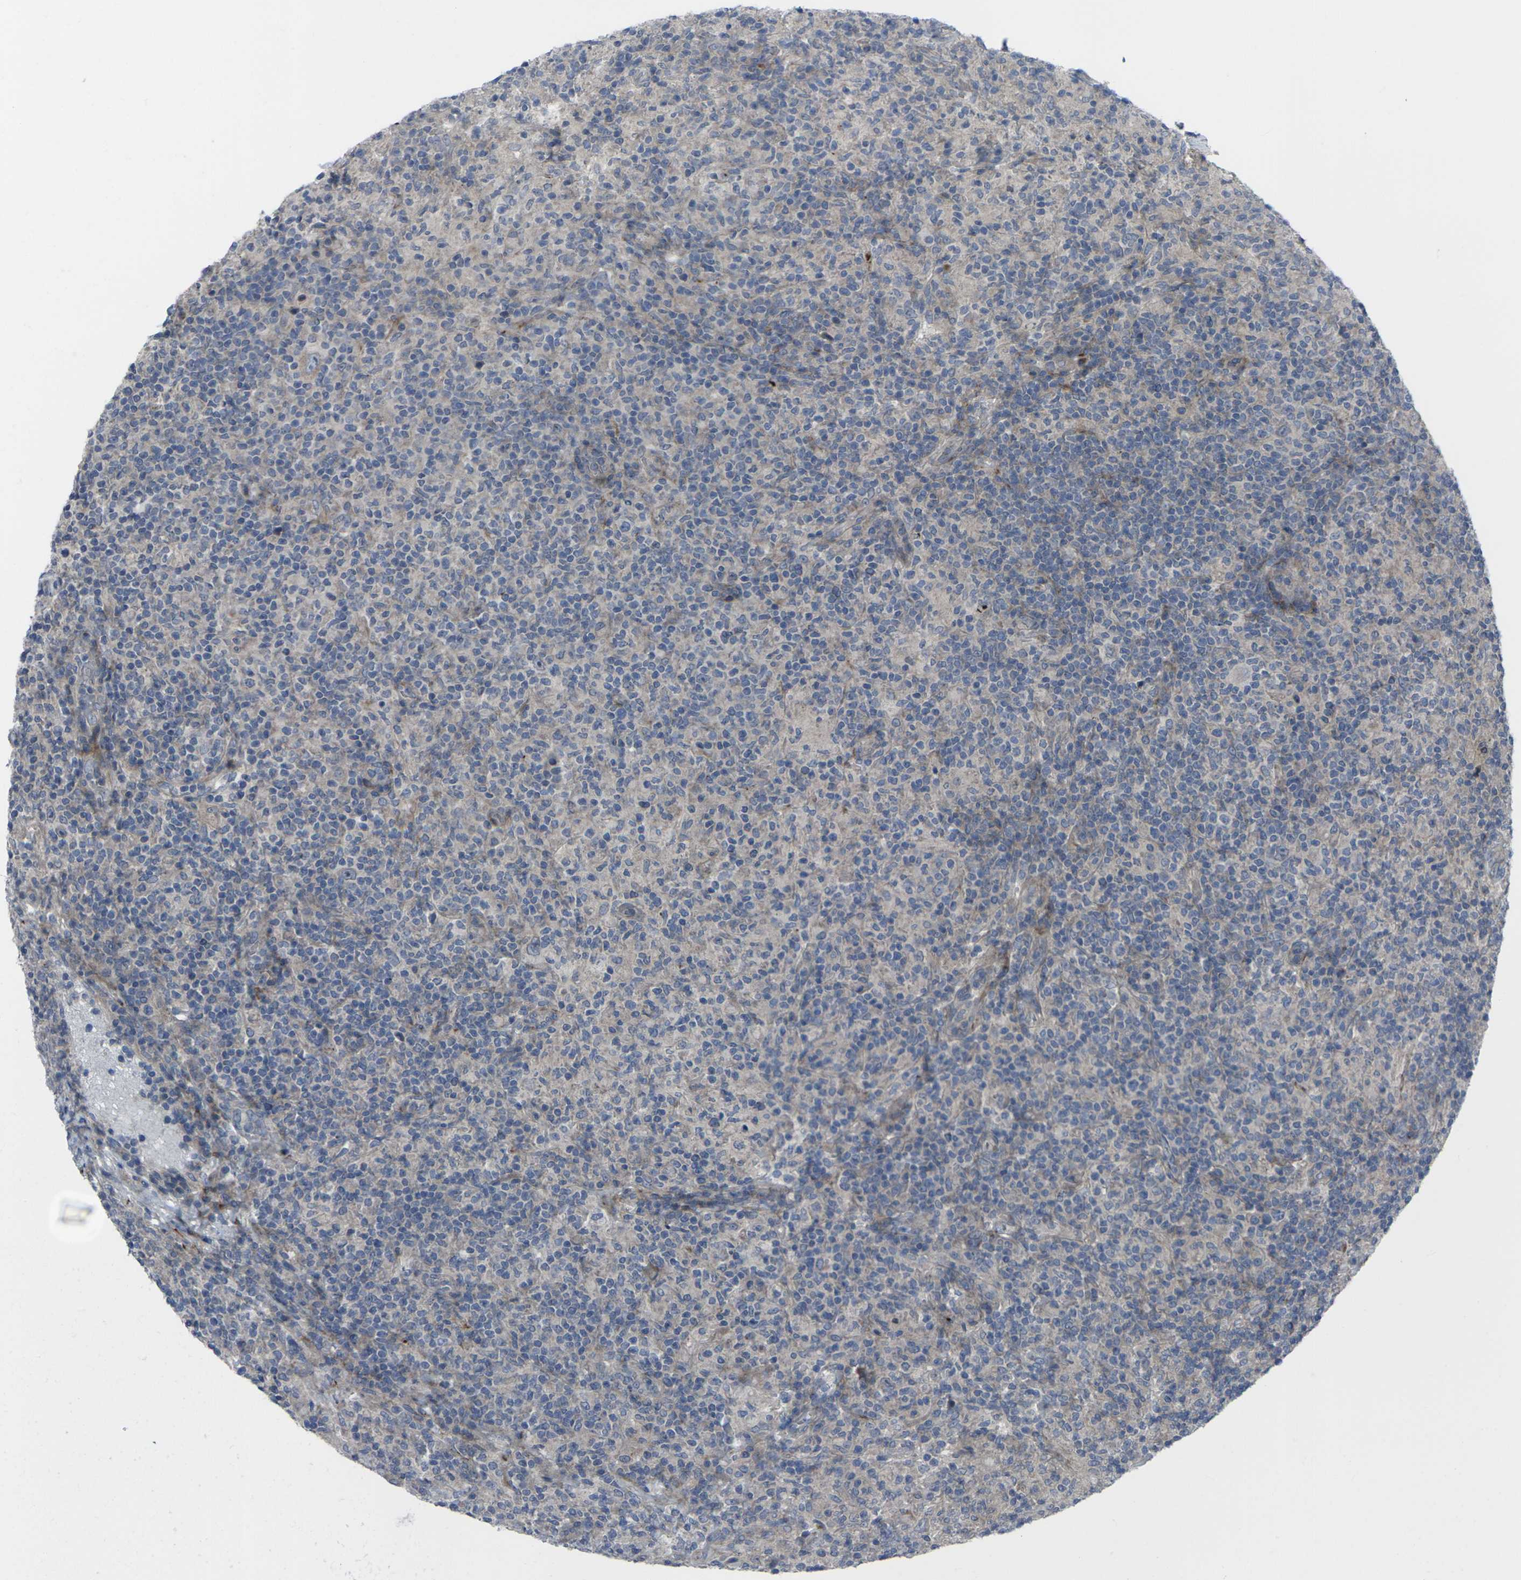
{"staining": {"intensity": "negative", "quantity": "none", "location": "none"}, "tissue": "lymphoma", "cell_type": "Tumor cells", "image_type": "cancer", "snomed": [{"axis": "morphology", "description": "Hodgkin's disease, NOS"}, {"axis": "topography", "description": "Lymph node"}], "caption": "An immunohistochemistry (IHC) photomicrograph of lymphoma is shown. There is no staining in tumor cells of lymphoma. (Stains: DAB IHC with hematoxylin counter stain, Microscopy: brightfield microscopy at high magnification).", "gene": "CCR10", "patient": {"sex": "male", "age": 70}}